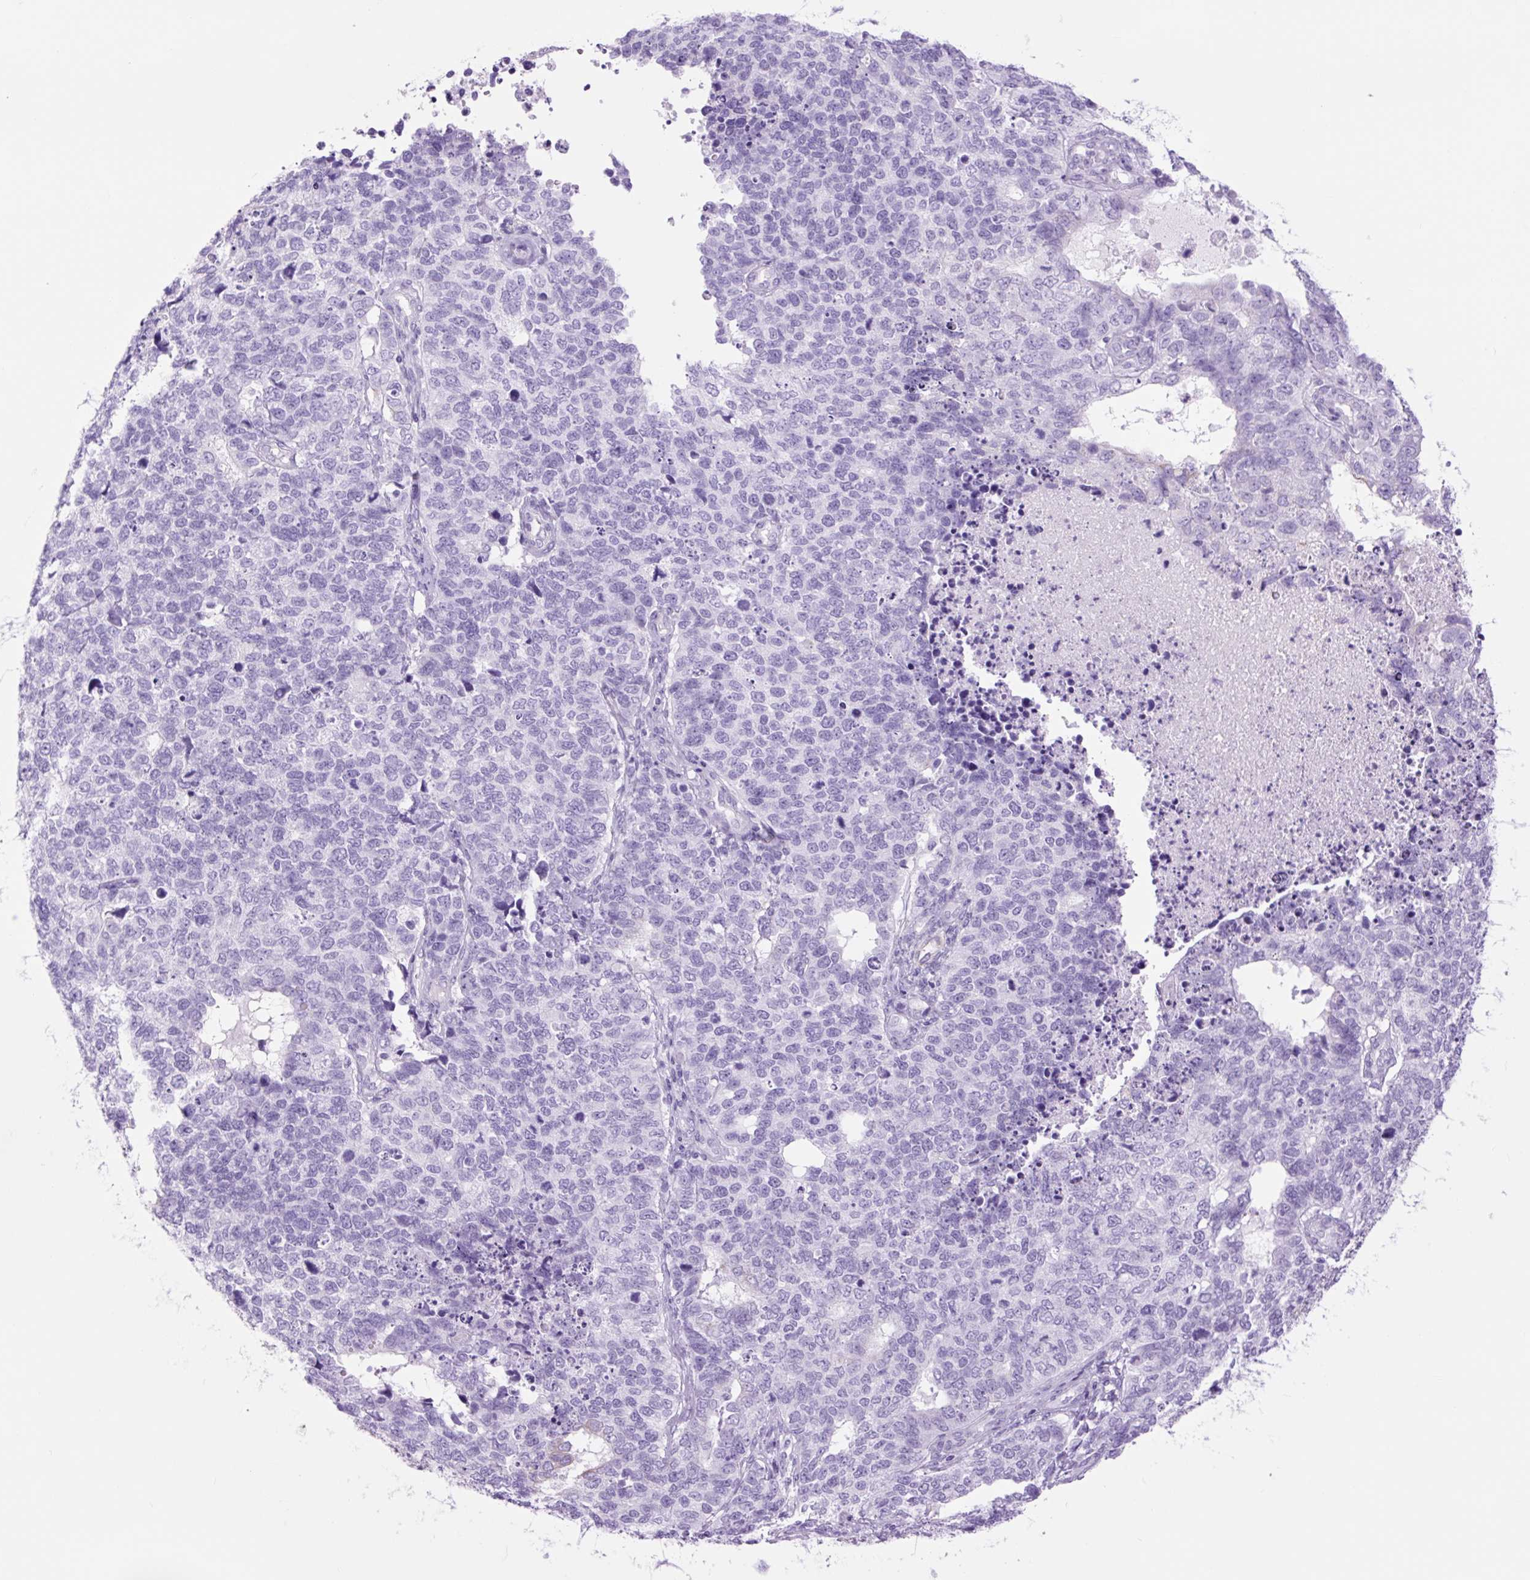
{"staining": {"intensity": "negative", "quantity": "none", "location": "none"}, "tissue": "cervical cancer", "cell_type": "Tumor cells", "image_type": "cancer", "snomed": [{"axis": "morphology", "description": "Squamous cell carcinoma, NOS"}, {"axis": "topography", "description": "Cervix"}], "caption": "A high-resolution photomicrograph shows immunohistochemistry staining of cervical cancer, which displays no significant staining in tumor cells.", "gene": "TFF2", "patient": {"sex": "female", "age": 63}}